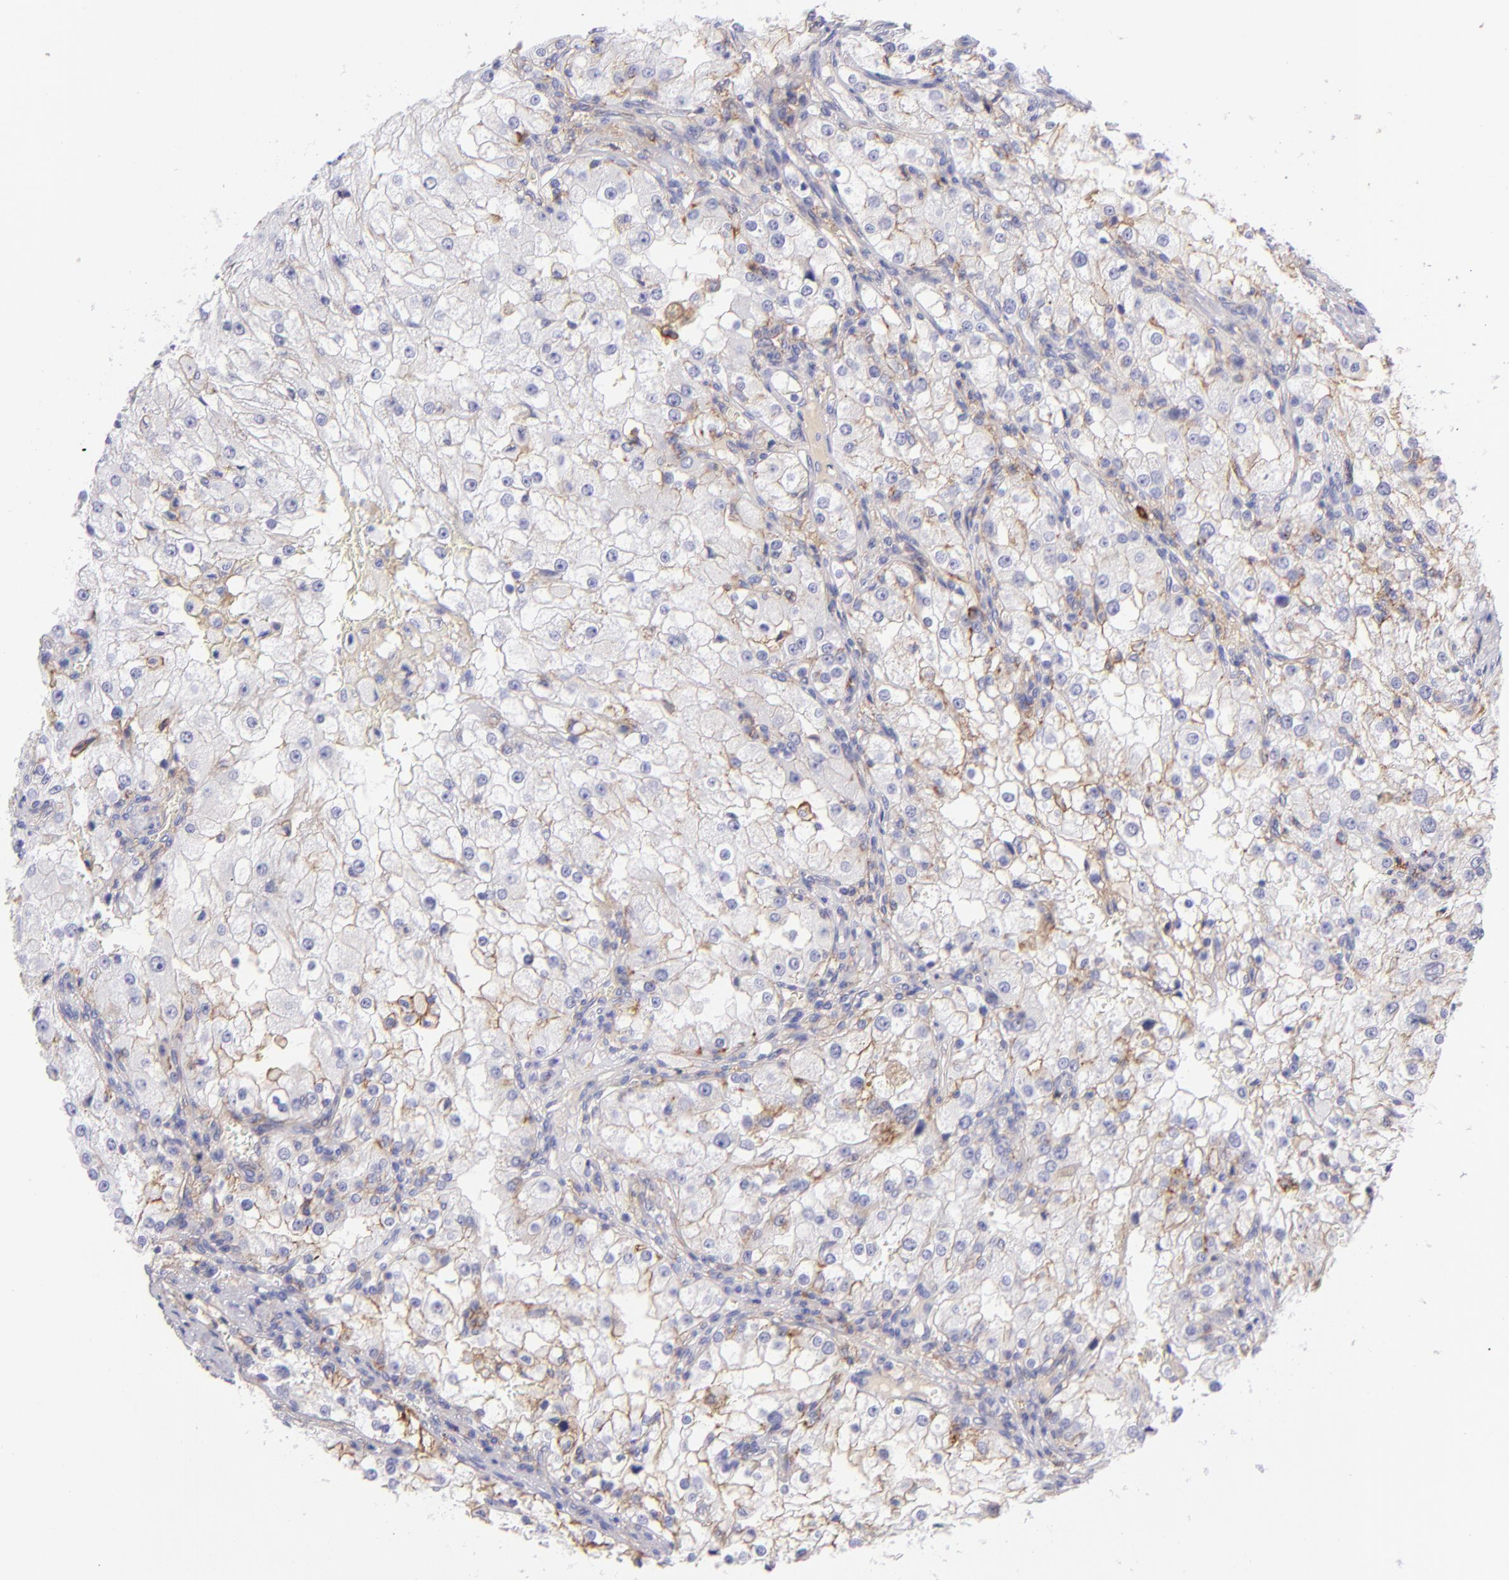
{"staining": {"intensity": "weak", "quantity": "25%-75%", "location": "cytoplasmic/membranous"}, "tissue": "renal cancer", "cell_type": "Tumor cells", "image_type": "cancer", "snomed": [{"axis": "morphology", "description": "Adenocarcinoma, NOS"}, {"axis": "topography", "description": "Kidney"}], "caption": "A high-resolution photomicrograph shows IHC staining of renal cancer, which exhibits weak cytoplasmic/membranous expression in about 25%-75% of tumor cells. (IHC, brightfield microscopy, high magnification).", "gene": "CD81", "patient": {"sex": "female", "age": 74}}